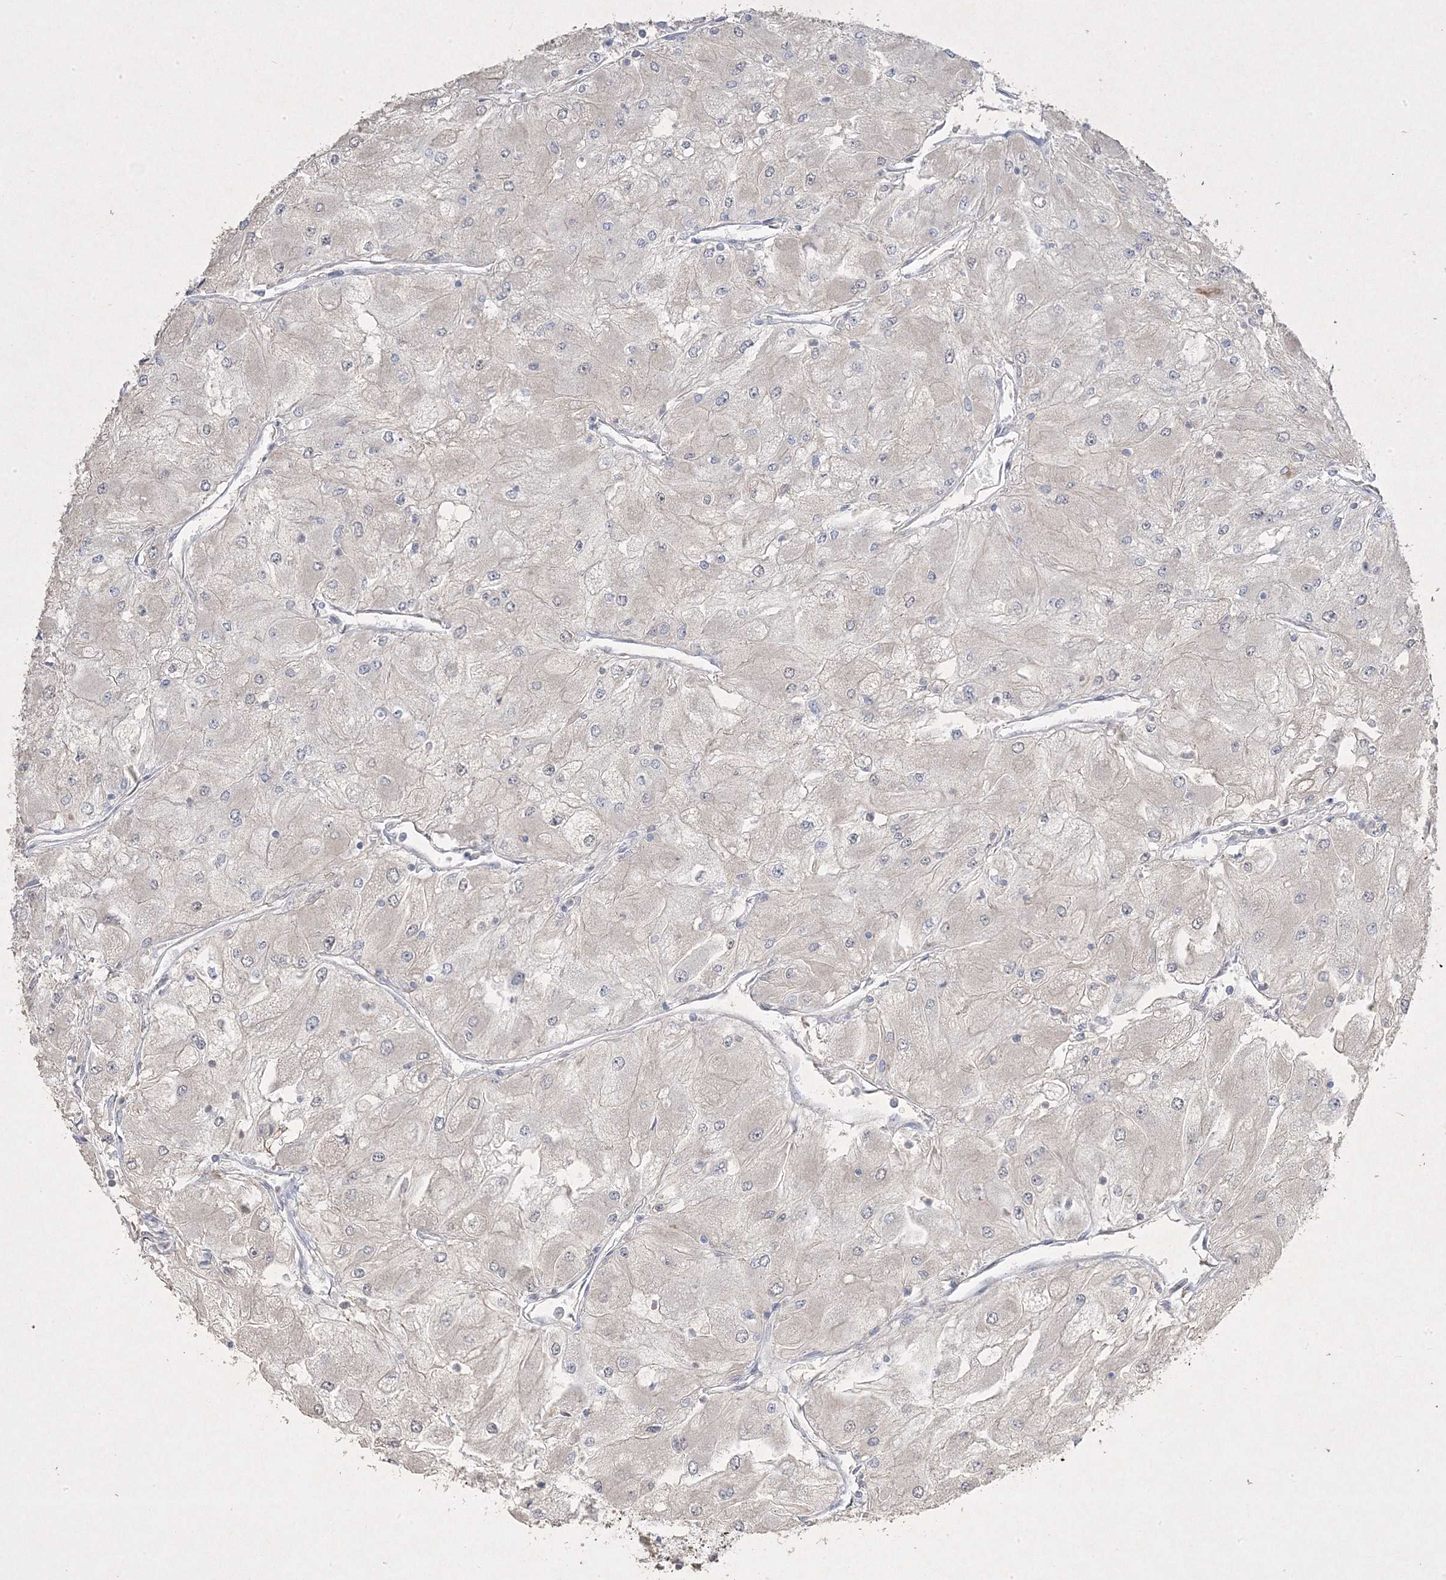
{"staining": {"intensity": "negative", "quantity": "none", "location": "none"}, "tissue": "renal cancer", "cell_type": "Tumor cells", "image_type": "cancer", "snomed": [{"axis": "morphology", "description": "Adenocarcinoma, NOS"}, {"axis": "topography", "description": "Kidney"}], "caption": "Tumor cells are negative for protein expression in human renal cancer. (DAB immunohistochemistry visualized using brightfield microscopy, high magnification).", "gene": "RGL4", "patient": {"sex": "male", "age": 80}}